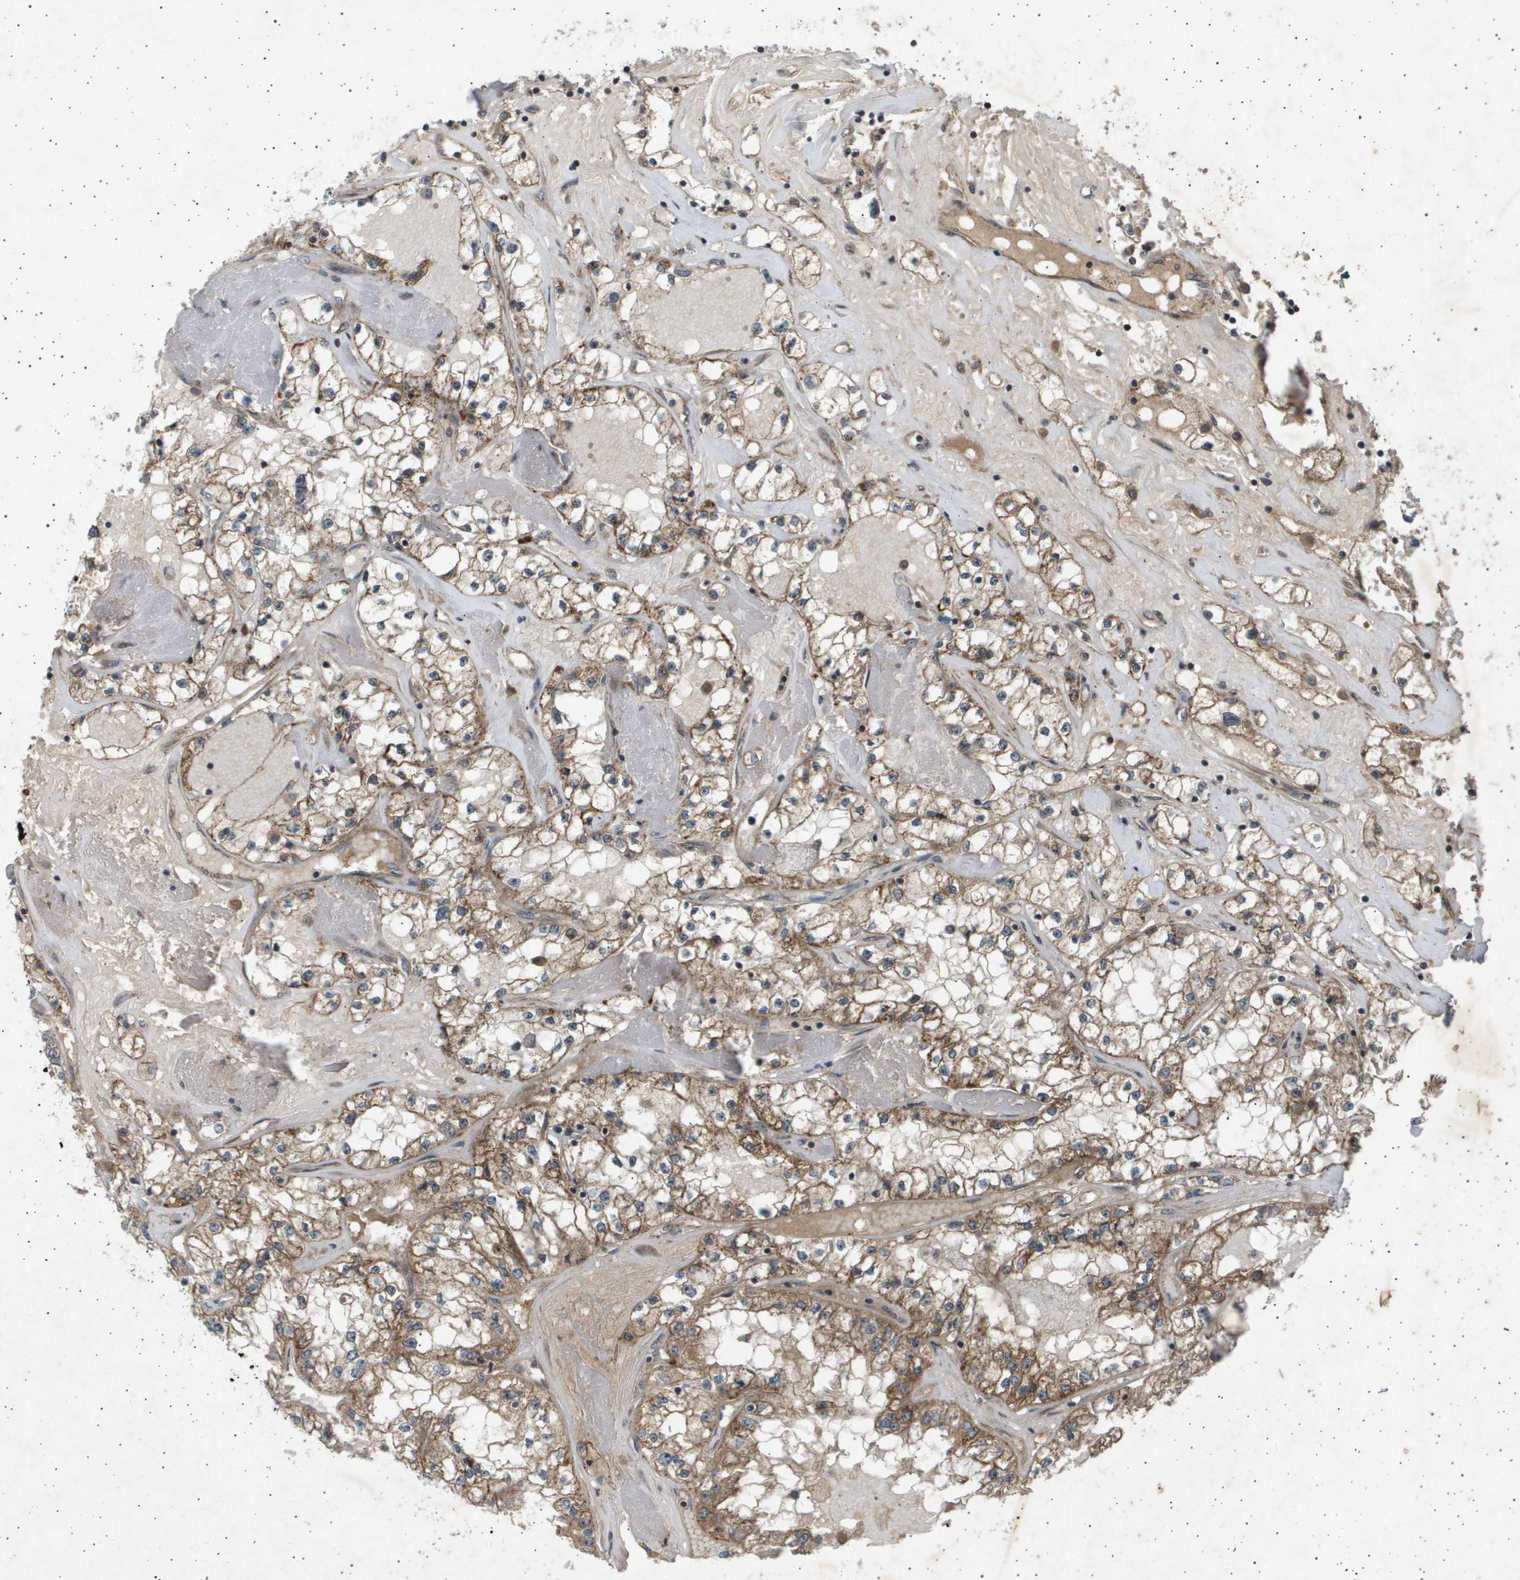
{"staining": {"intensity": "moderate", "quantity": ">75%", "location": "cytoplasmic/membranous"}, "tissue": "renal cancer", "cell_type": "Tumor cells", "image_type": "cancer", "snomed": [{"axis": "morphology", "description": "Adenocarcinoma, NOS"}, {"axis": "topography", "description": "Kidney"}], "caption": "This histopathology image shows immunohistochemistry staining of renal adenocarcinoma, with medium moderate cytoplasmic/membranous positivity in approximately >75% of tumor cells.", "gene": "TNRC6A", "patient": {"sex": "male", "age": 56}}